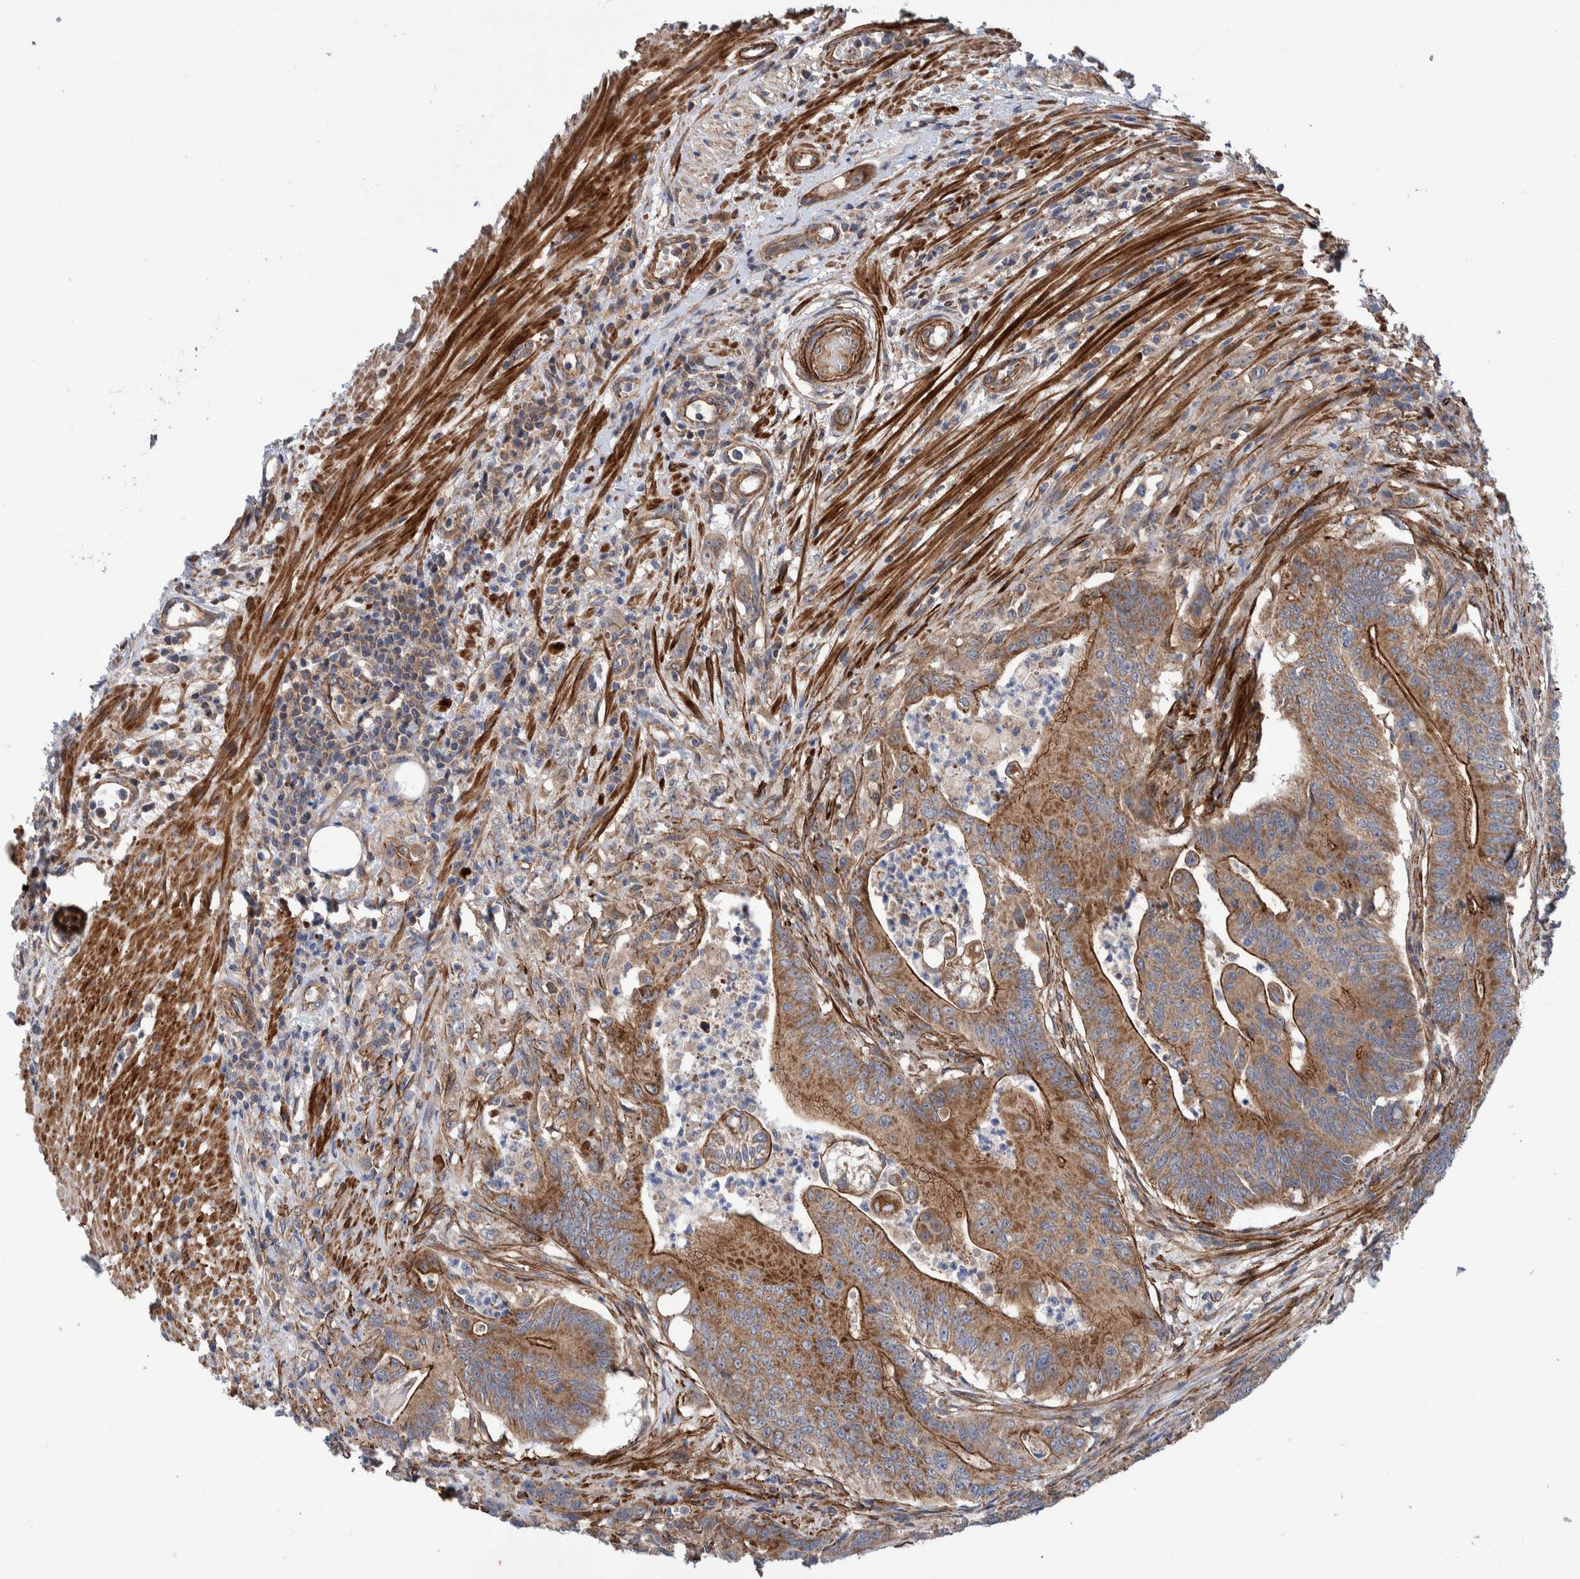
{"staining": {"intensity": "moderate", "quantity": ">75%", "location": "cytoplasmic/membranous"}, "tissue": "colorectal cancer", "cell_type": "Tumor cells", "image_type": "cancer", "snomed": [{"axis": "morphology", "description": "Adenoma, NOS"}, {"axis": "morphology", "description": "Adenocarcinoma, NOS"}, {"axis": "topography", "description": "Colon"}], "caption": "This histopathology image exhibits colorectal cancer stained with IHC to label a protein in brown. The cytoplasmic/membranous of tumor cells show moderate positivity for the protein. Nuclei are counter-stained blue.", "gene": "SLC25A10", "patient": {"sex": "male", "age": 79}}